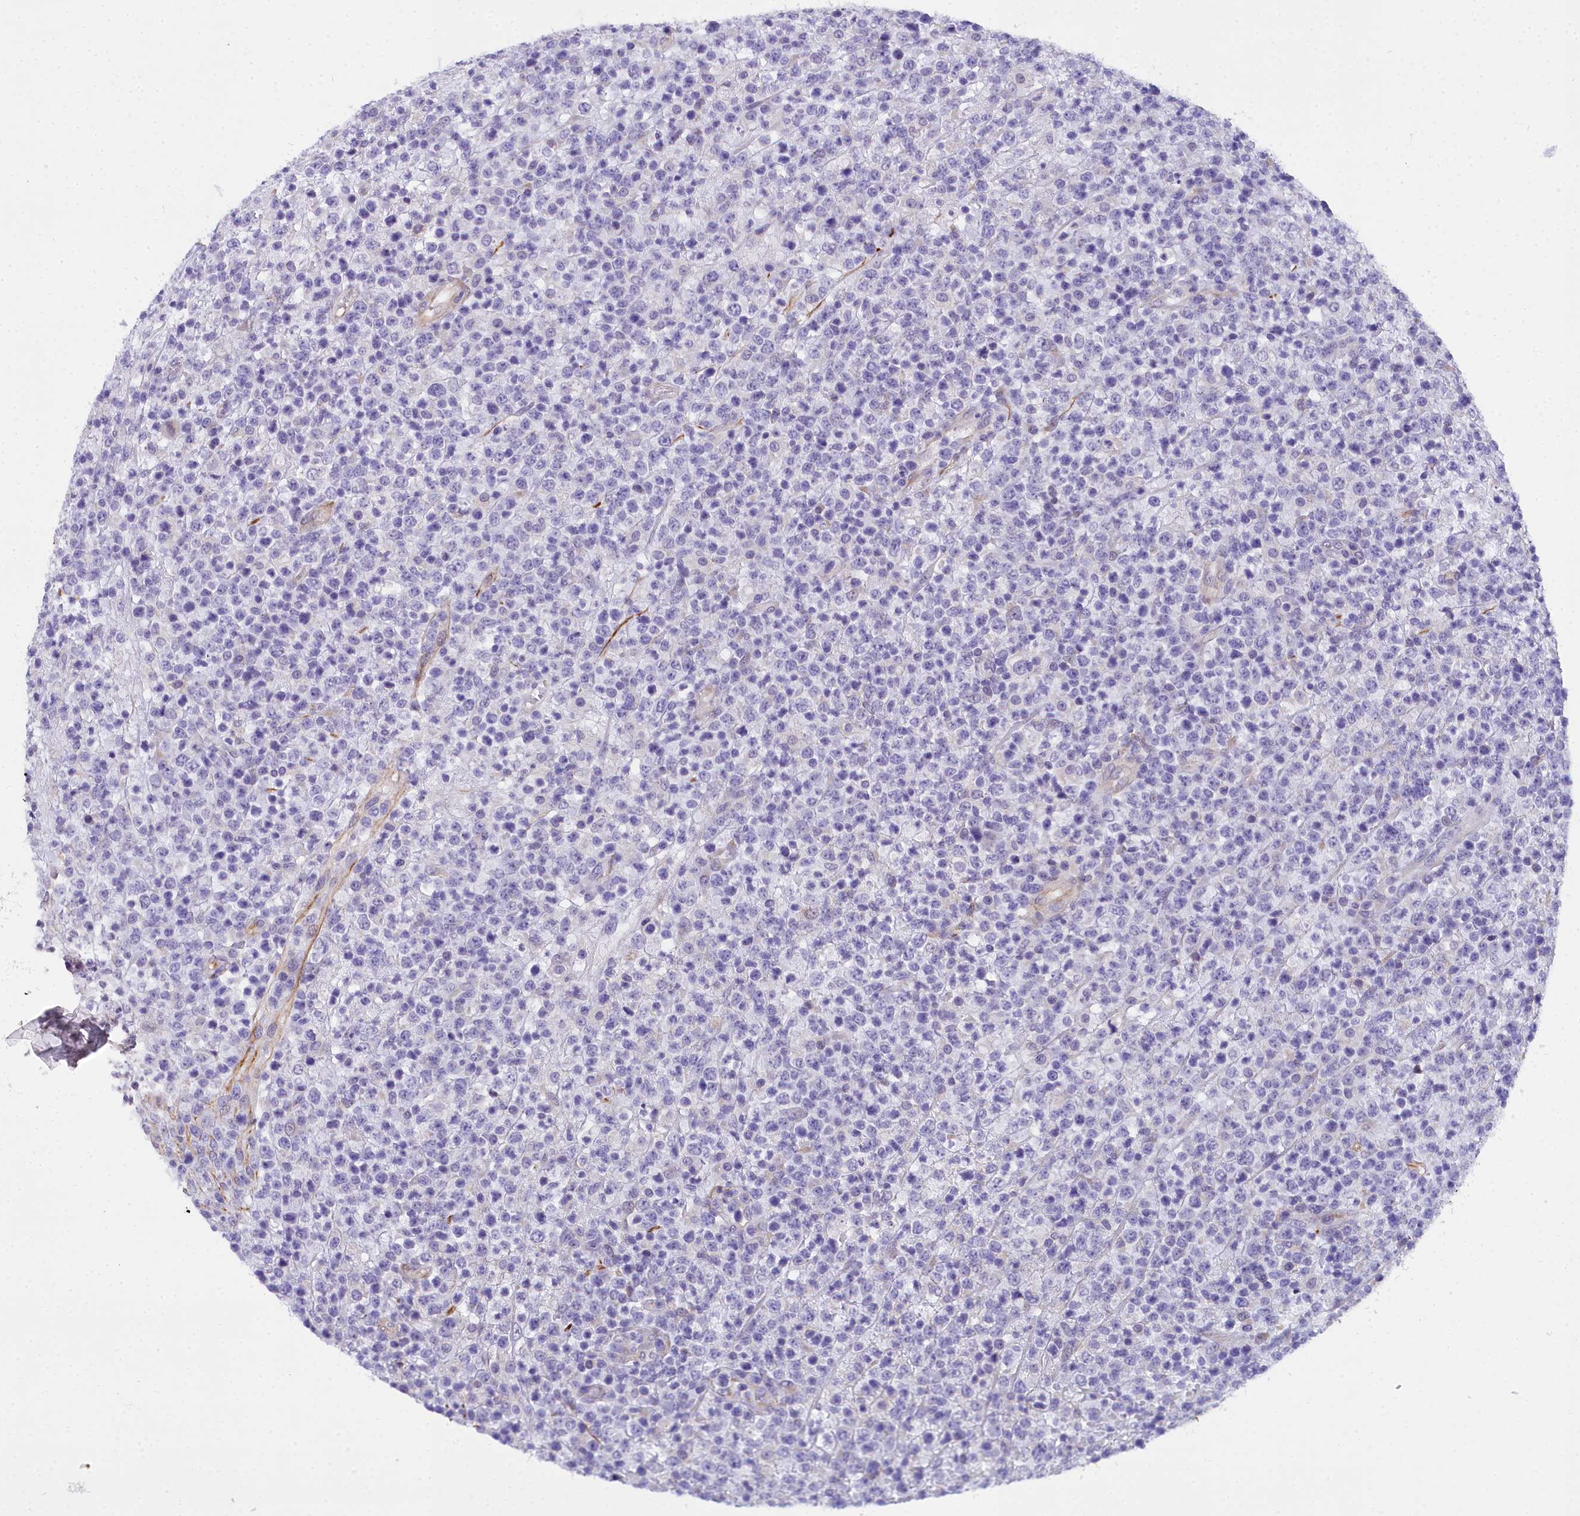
{"staining": {"intensity": "negative", "quantity": "none", "location": "none"}, "tissue": "lymphoma", "cell_type": "Tumor cells", "image_type": "cancer", "snomed": [{"axis": "morphology", "description": "Malignant lymphoma, non-Hodgkin's type, High grade"}, {"axis": "topography", "description": "Colon"}], "caption": "Immunohistochemical staining of human lymphoma demonstrates no significant positivity in tumor cells. (DAB (3,3'-diaminobenzidine) IHC with hematoxylin counter stain).", "gene": "TIMM22", "patient": {"sex": "female", "age": 53}}